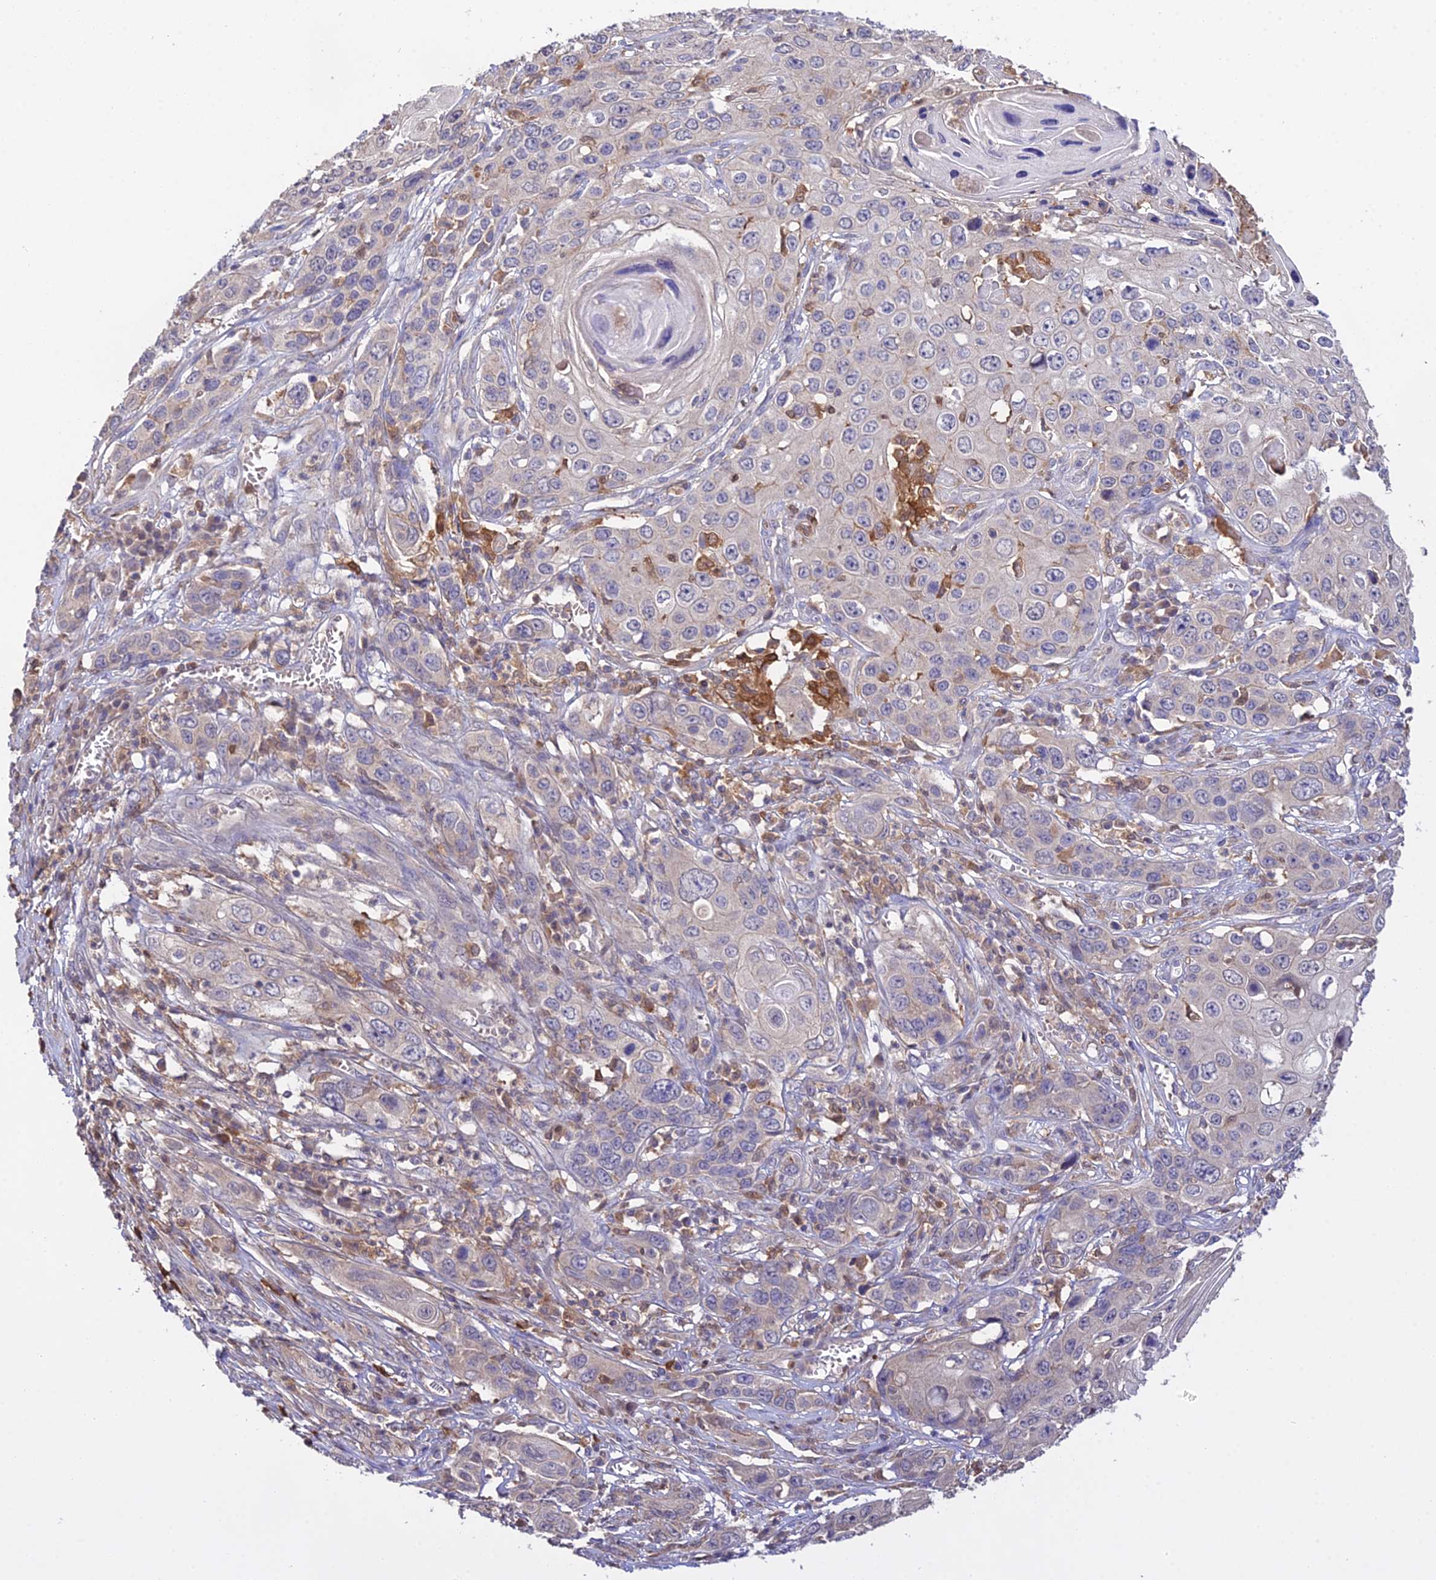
{"staining": {"intensity": "negative", "quantity": "none", "location": "none"}, "tissue": "skin cancer", "cell_type": "Tumor cells", "image_type": "cancer", "snomed": [{"axis": "morphology", "description": "Squamous cell carcinoma, NOS"}, {"axis": "topography", "description": "Skin"}], "caption": "A photomicrograph of human skin cancer is negative for staining in tumor cells.", "gene": "FBP1", "patient": {"sex": "male", "age": 55}}